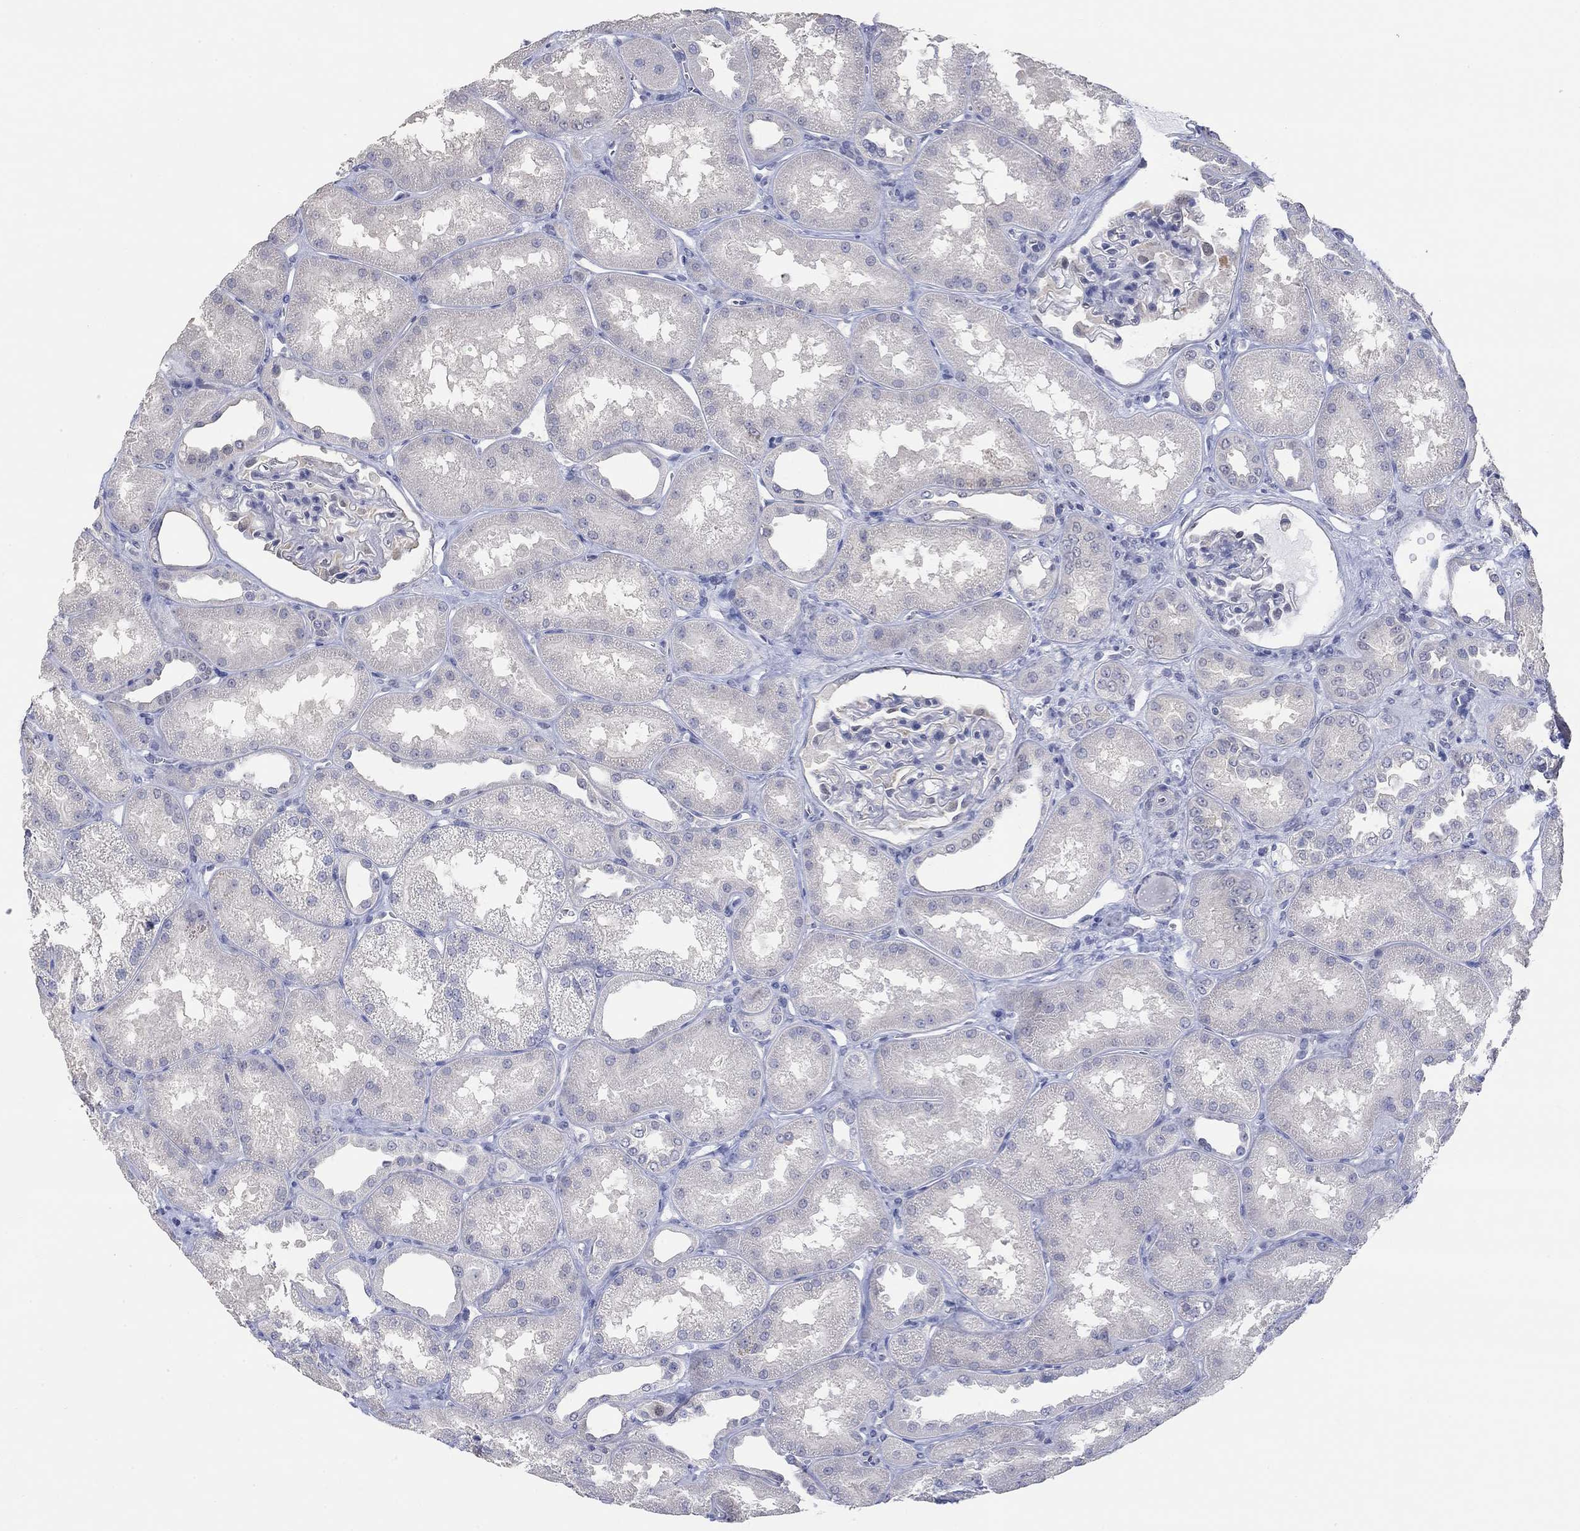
{"staining": {"intensity": "negative", "quantity": "none", "location": "none"}, "tissue": "kidney", "cell_type": "Cells in glomeruli", "image_type": "normal", "snomed": [{"axis": "morphology", "description": "Normal tissue, NOS"}, {"axis": "topography", "description": "Kidney"}], "caption": "Normal kidney was stained to show a protein in brown. There is no significant expression in cells in glomeruli. (DAB (3,3'-diaminobenzidine) immunohistochemistry (IHC), high magnification).", "gene": "PNMA5", "patient": {"sex": "male", "age": 61}}